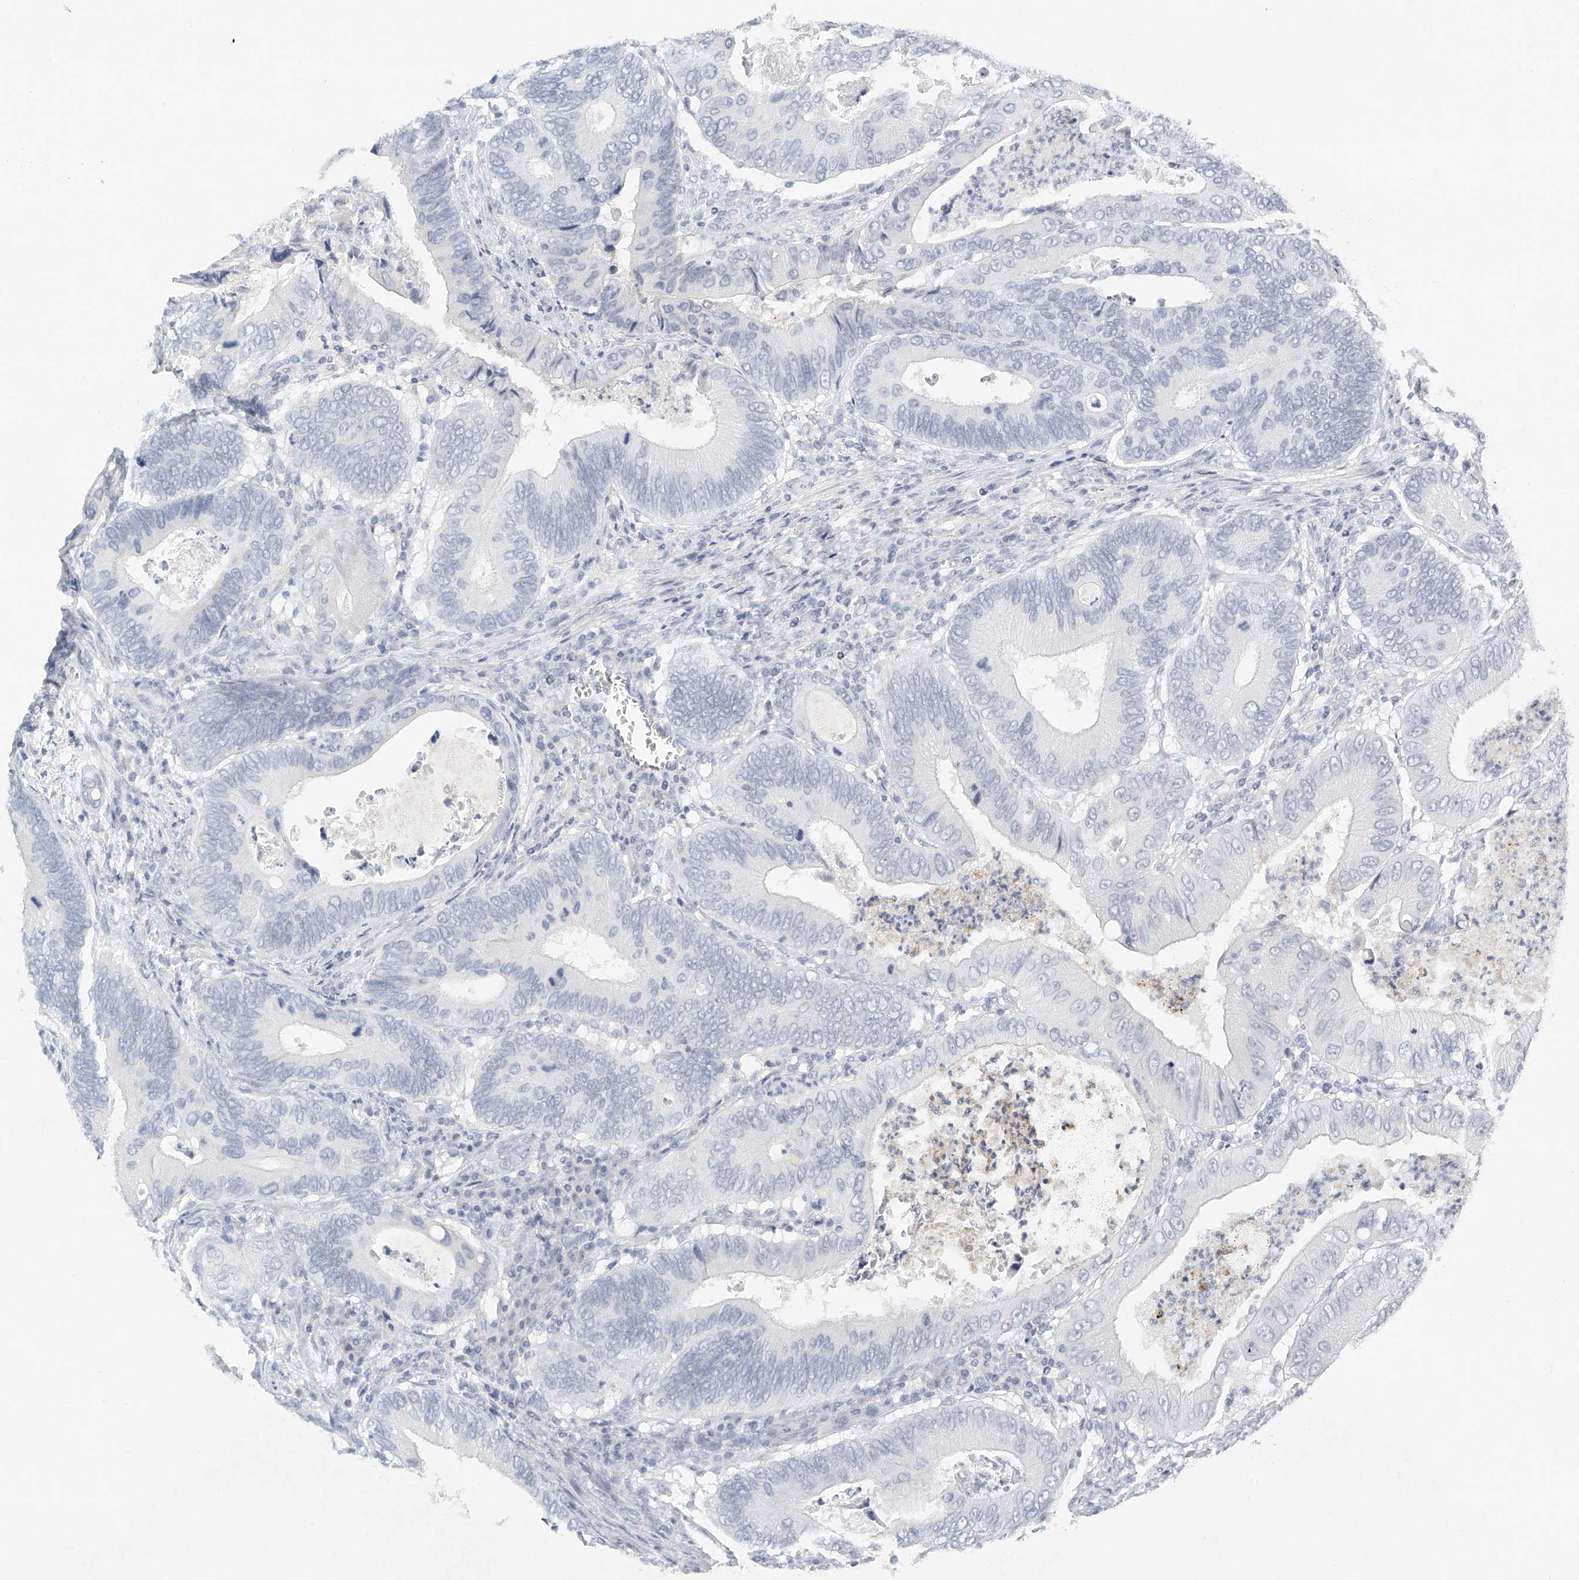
{"staining": {"intensity": "negative", "quantity": "none", "location": "none"}, "tissue": "colorectal cancer", "cell_type": "Tumor cells", "image_type": "cancer", "snomed": [{"axis": "morphology", "description": "Inflammation, NOS"}, {"axis": "morphology", "description": "Adenocarcinoma, NOS"}, {"axis": "topography", "description": "Colon"}], "caption": "IHC micrograph of colorectal adenocarcinoma stained for a protein (brown), which exhibits no expression in tumor cells. Brightfield microscopy of immunohistochemistry stained with DAB (3,3'-diaminobenzidine) (brown) and hematoxylin (blue), captured at high magnification.", "gene": "FAT2", "patient": {"sex": "male", "age": 72}}